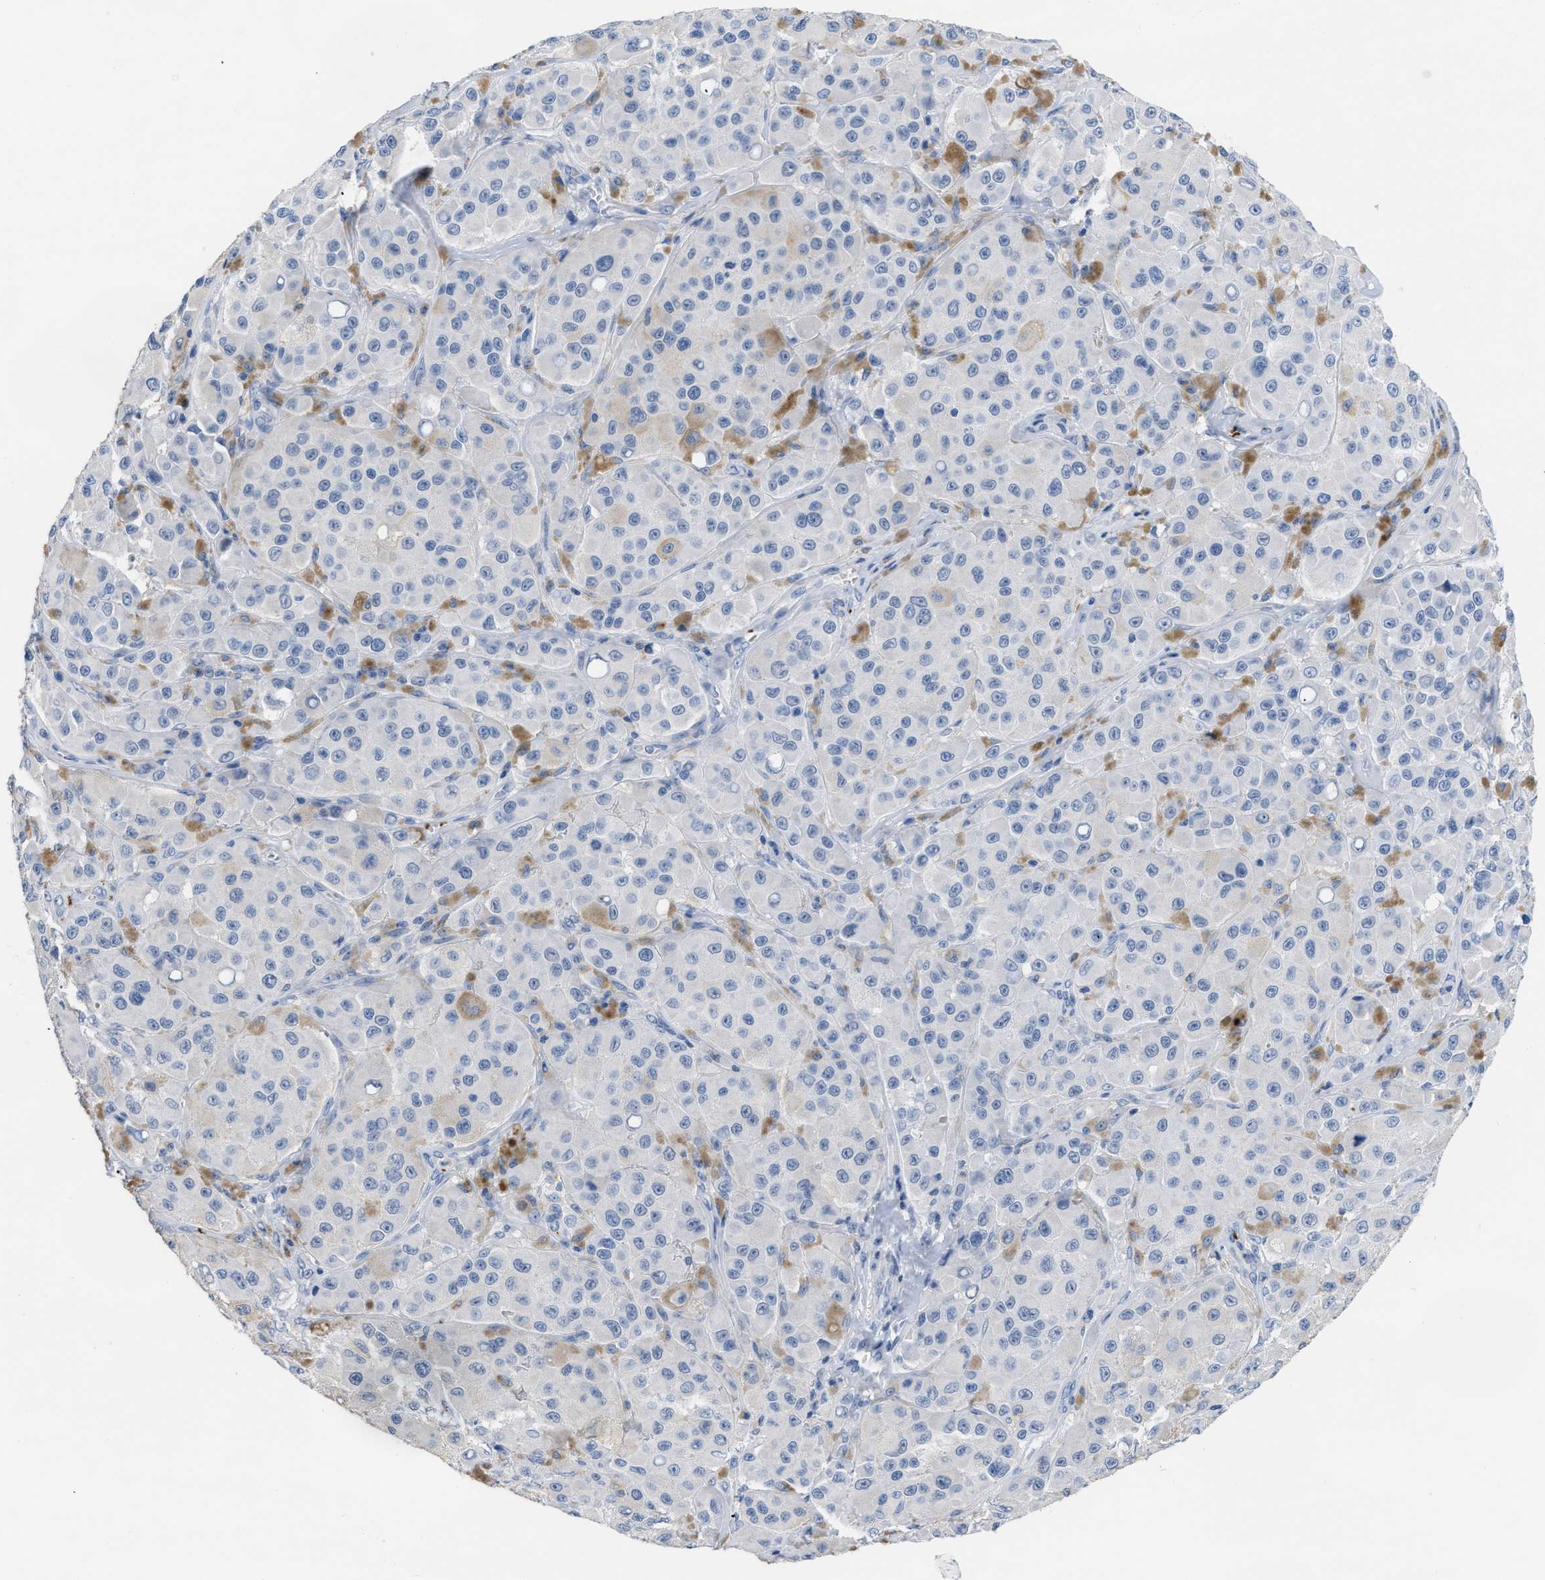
{"staining": {"intensity": "negative", "quantity": "none", "location": "none"}, "tissue": "melanoma", "cell_type": "Tumor cells", "image_type": "cancer", "snomed": [{"axis": "morphology", "description": "Malignant melanoma, NOS"}, {"axis": "topography", "description": "Skin"}], "caption": "High power microscopy photomicrograph of an IHC histopathology image of melanoma, revealing no significant expression in tumor cells.", "gene": "FGF18", "patient": {"sex": "male", "age": 84}}